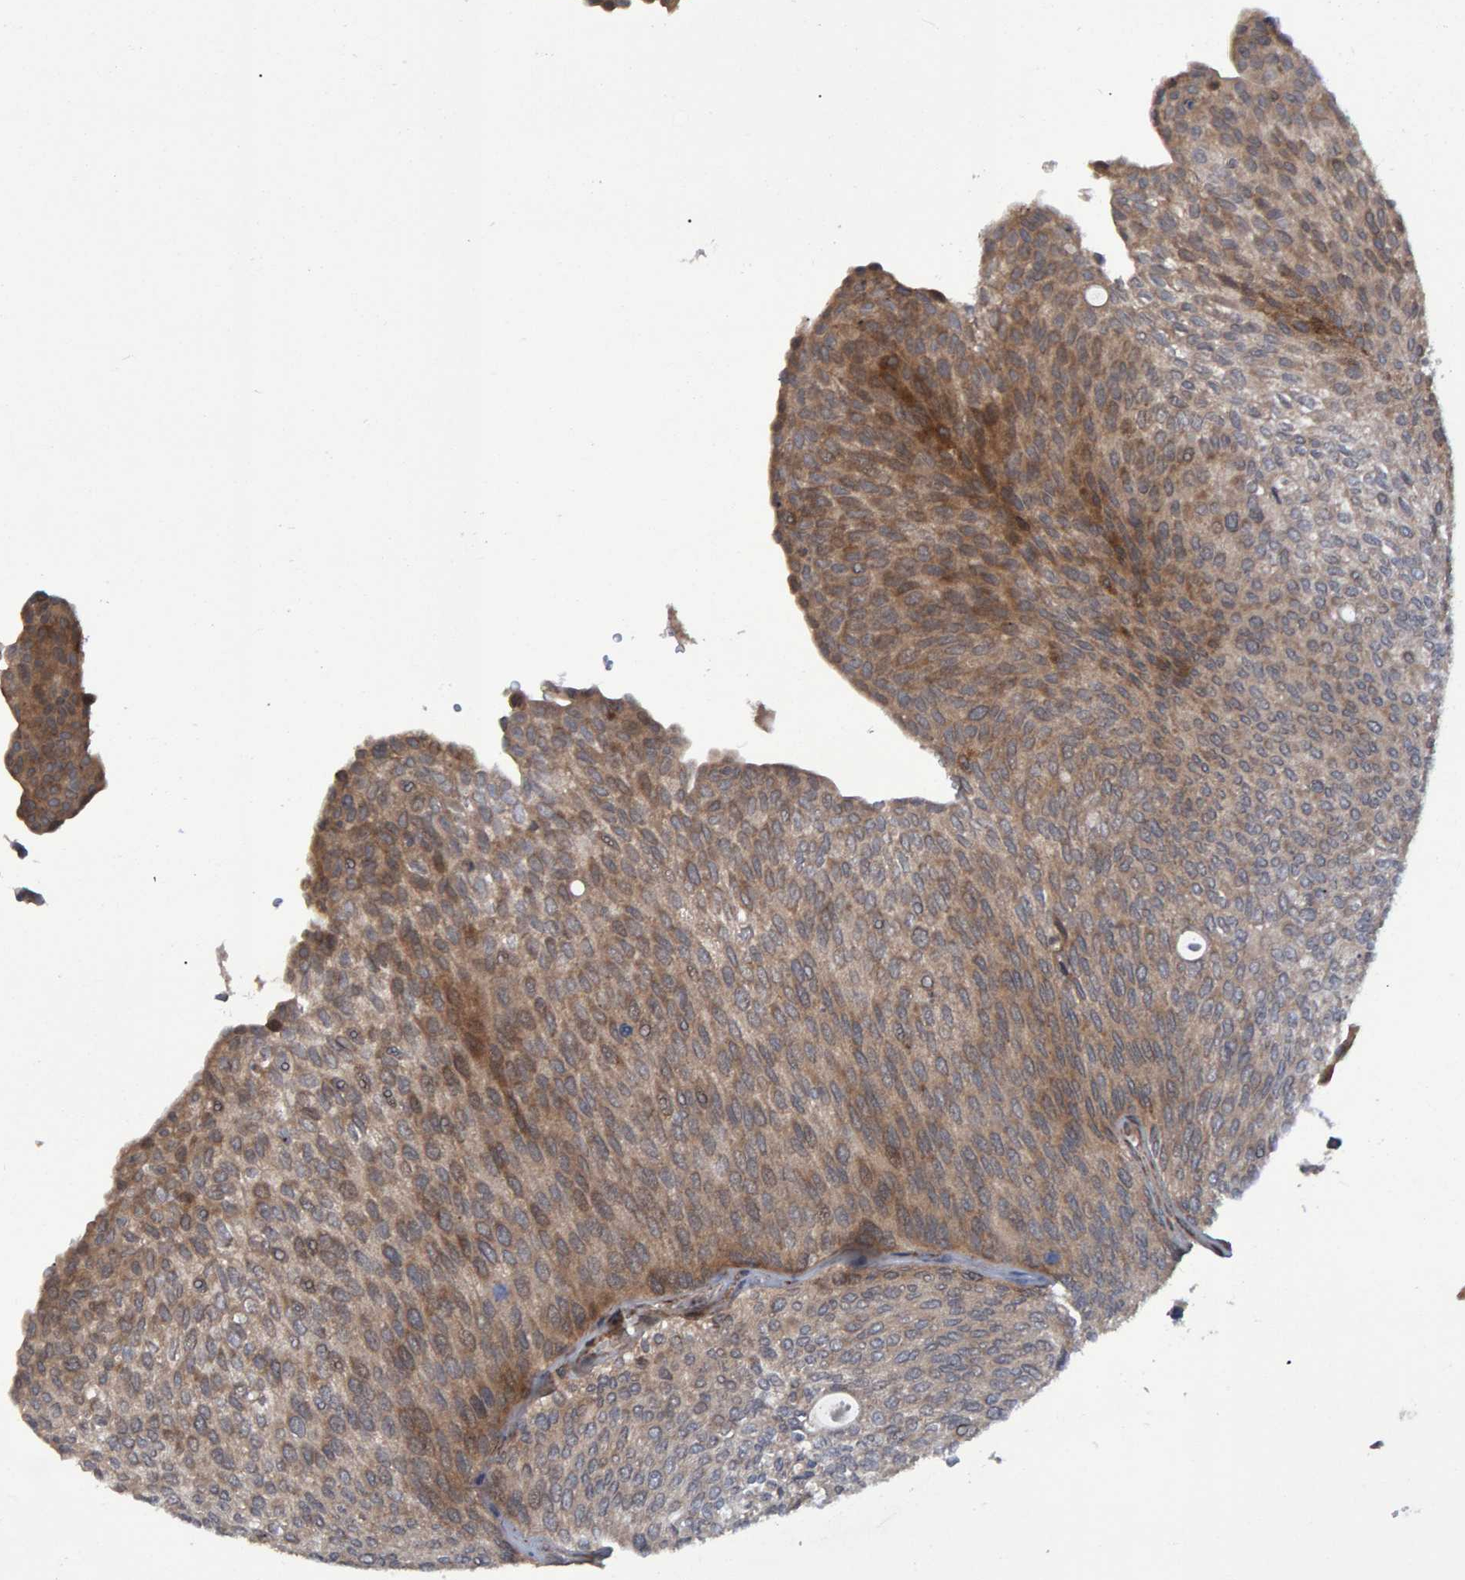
{"staining": {"intensity": "weak", "quantity": "25%-75%", "location": "cytoplasmic/membranous"}, "tissue": "urothelial cancer", "cell_type": "Tumor cells", "image_type": "cancer", "snomed": [{"axis": "morphology", "description": "Urothelial carcinoma, Low grade"}, {"axis": "topography", "description": "Urinary bladder"}], "caption": "Immunohistochemistry histopathology image of neoplastic tissue: human urothelial cancer stained using immunohistochemistry (IHC) demonstrates low levels of weak protein expression localized specifically in the cytoplasmic/membranous of tumor cells, appearing as a cytoplasmic/membranous brown color.", "gene": "ATP6V1H", "patient": {"sex": "female", "age": 79}}